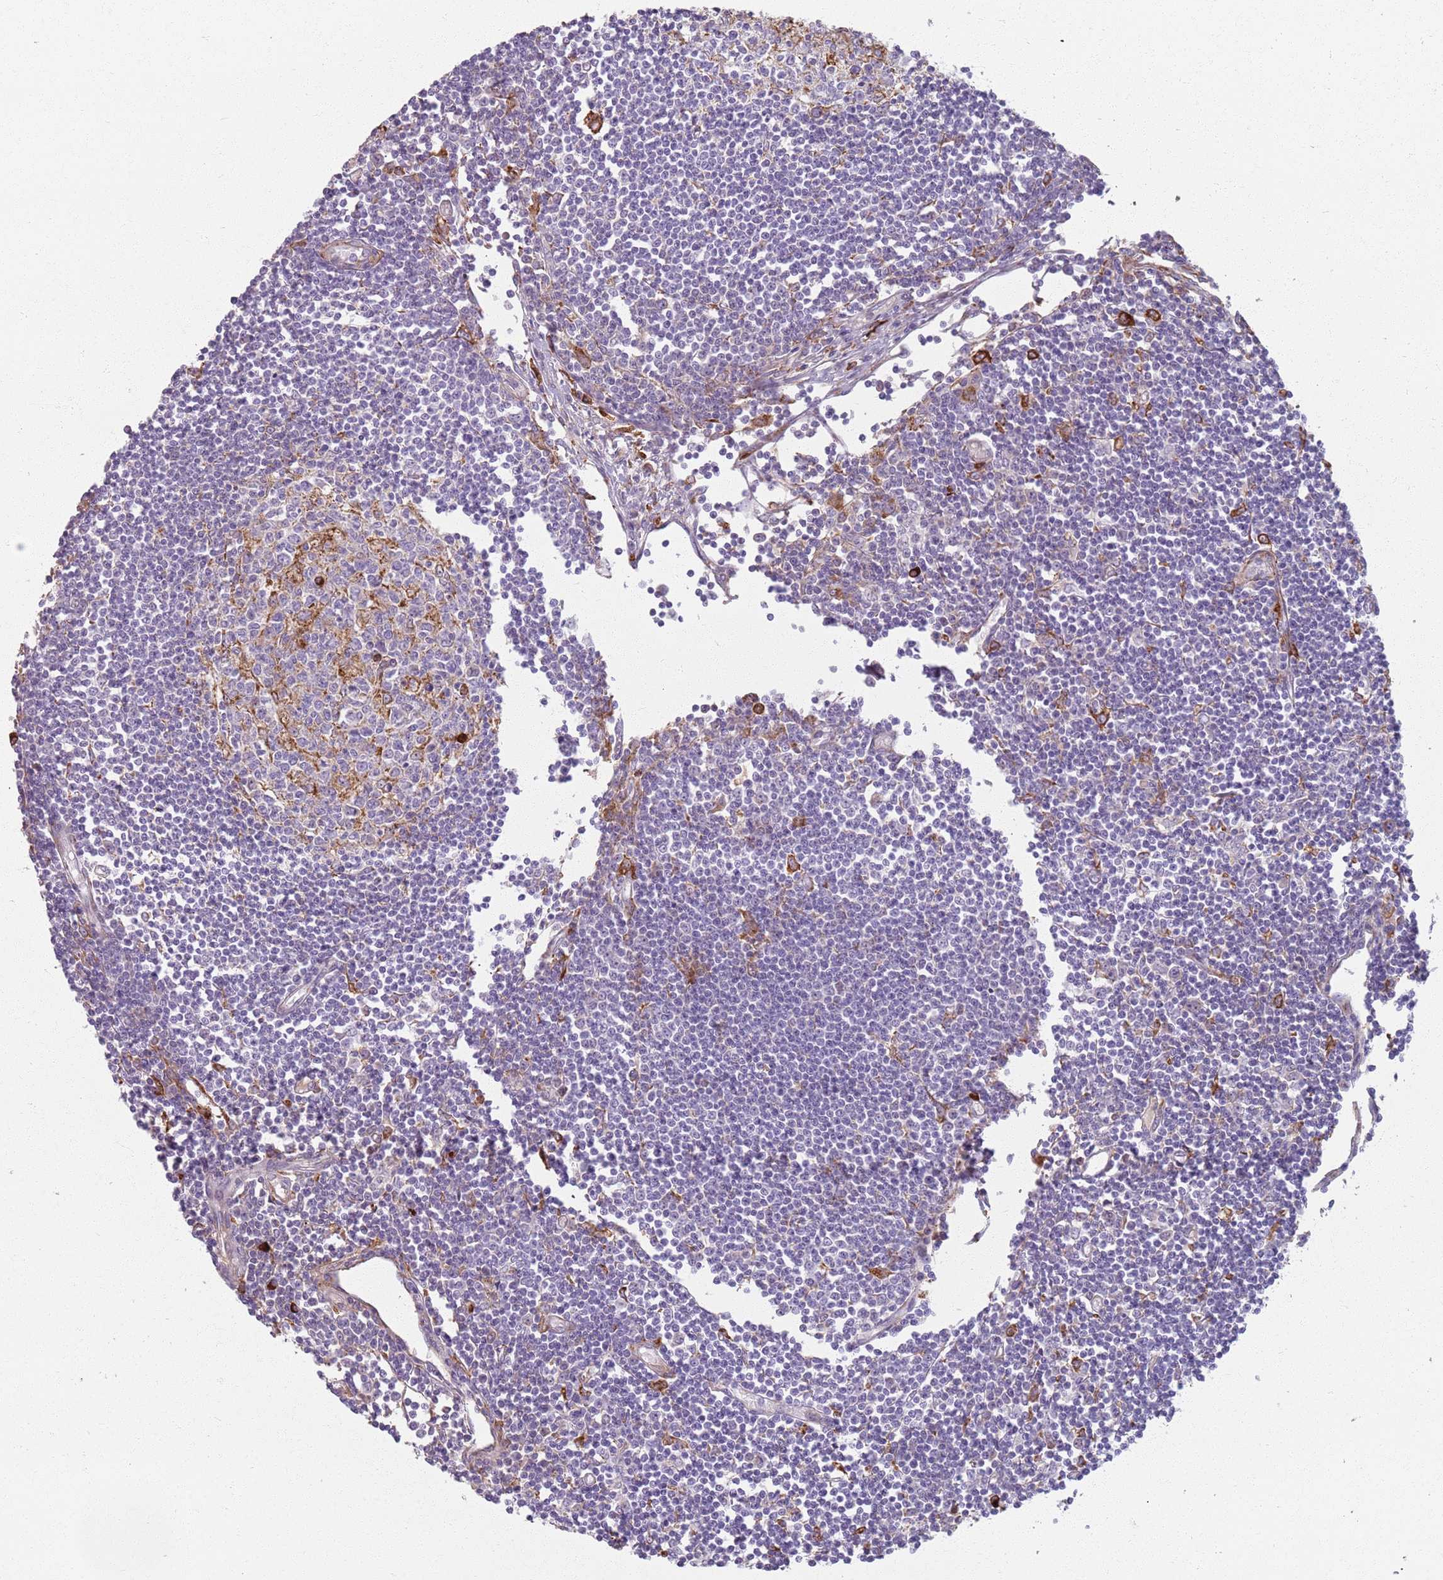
{"staining": {"intensity": "negative", "quantity": "none", "location": "none"}, "tissue": "lymph node", "cell_type": "Germinal center cells", "image_type": "normal", "snomed": [{"axis": "morphology", "description": "Normal tissue, NOS"}, {"axis": "topography", "description": "Lymph node"}], "caption": "The photomicrograph exhibits no staining of germinal center cells in benign lymph node. The staining was performed using DAB (3,3'-diaminobenzidine) to visualize the protein expression in brown, while the nuclei were stained in blue with hematoxylin (Magnification: 20x).", "gene": "COLGALT1", "patient": {"sex": "female", "age": 11}}